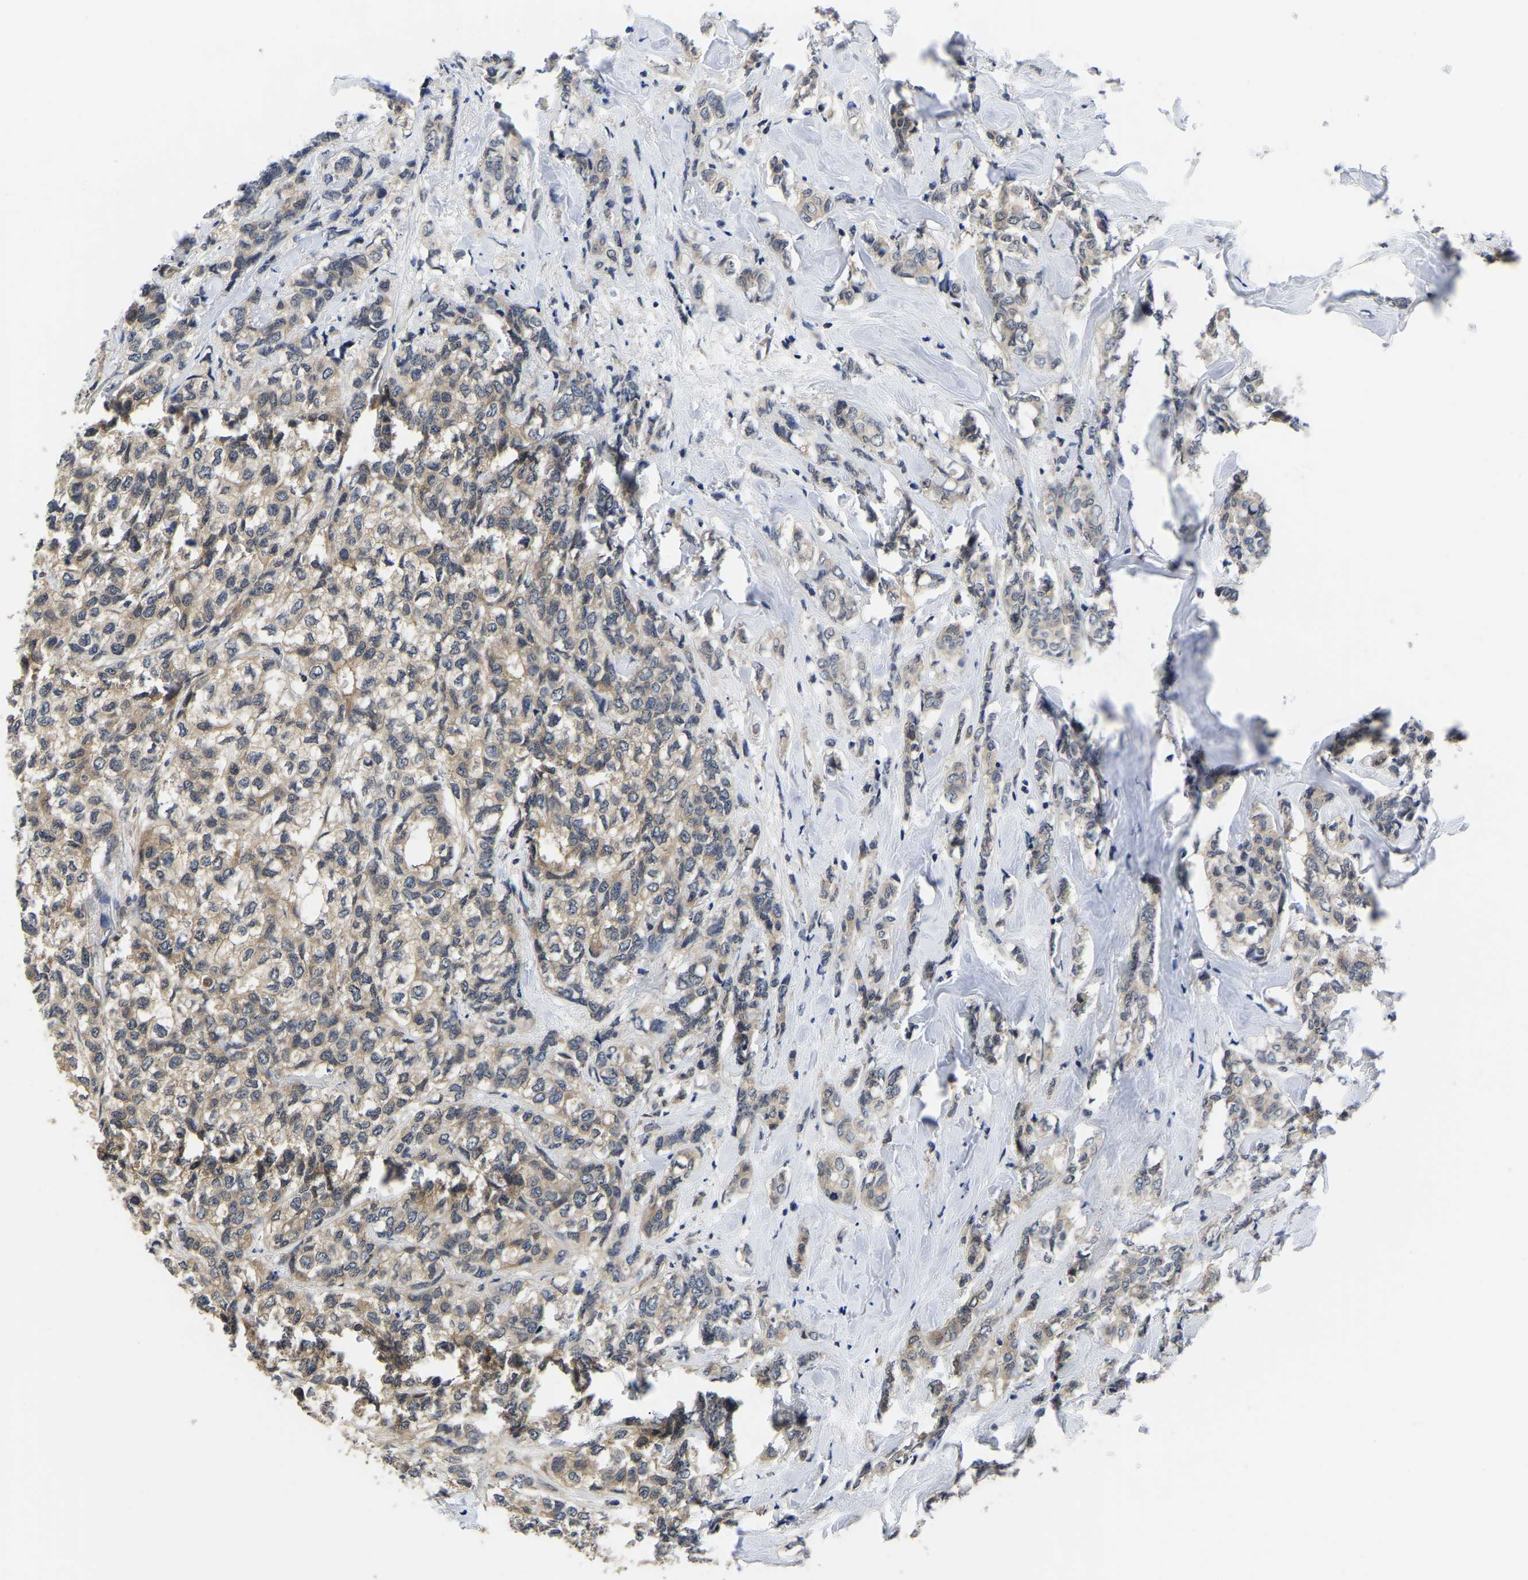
{"staining": {"intensity": "weak", "quantity": ">75%", "location": "cytoplasmic/membranous"}, "tissue": "breast cancer", "cell_type": "Tumor cells", "image_type": "cancer", "snomed": [{"axis": "morphology", "description": "Lobular carcinoma"}, {"axis": "topography", "description": "Breast"}], "caption": "This micrograph reveals breast cancer stained with immunohistochemistry to label a protein in brown. The cytoplasmic/membranous of tumor cells show weak positivity for the protein. Nuclei are counter-stained blue.", "gene": "MCOLN2", "patient": {"sex": "female", "age": 60}}